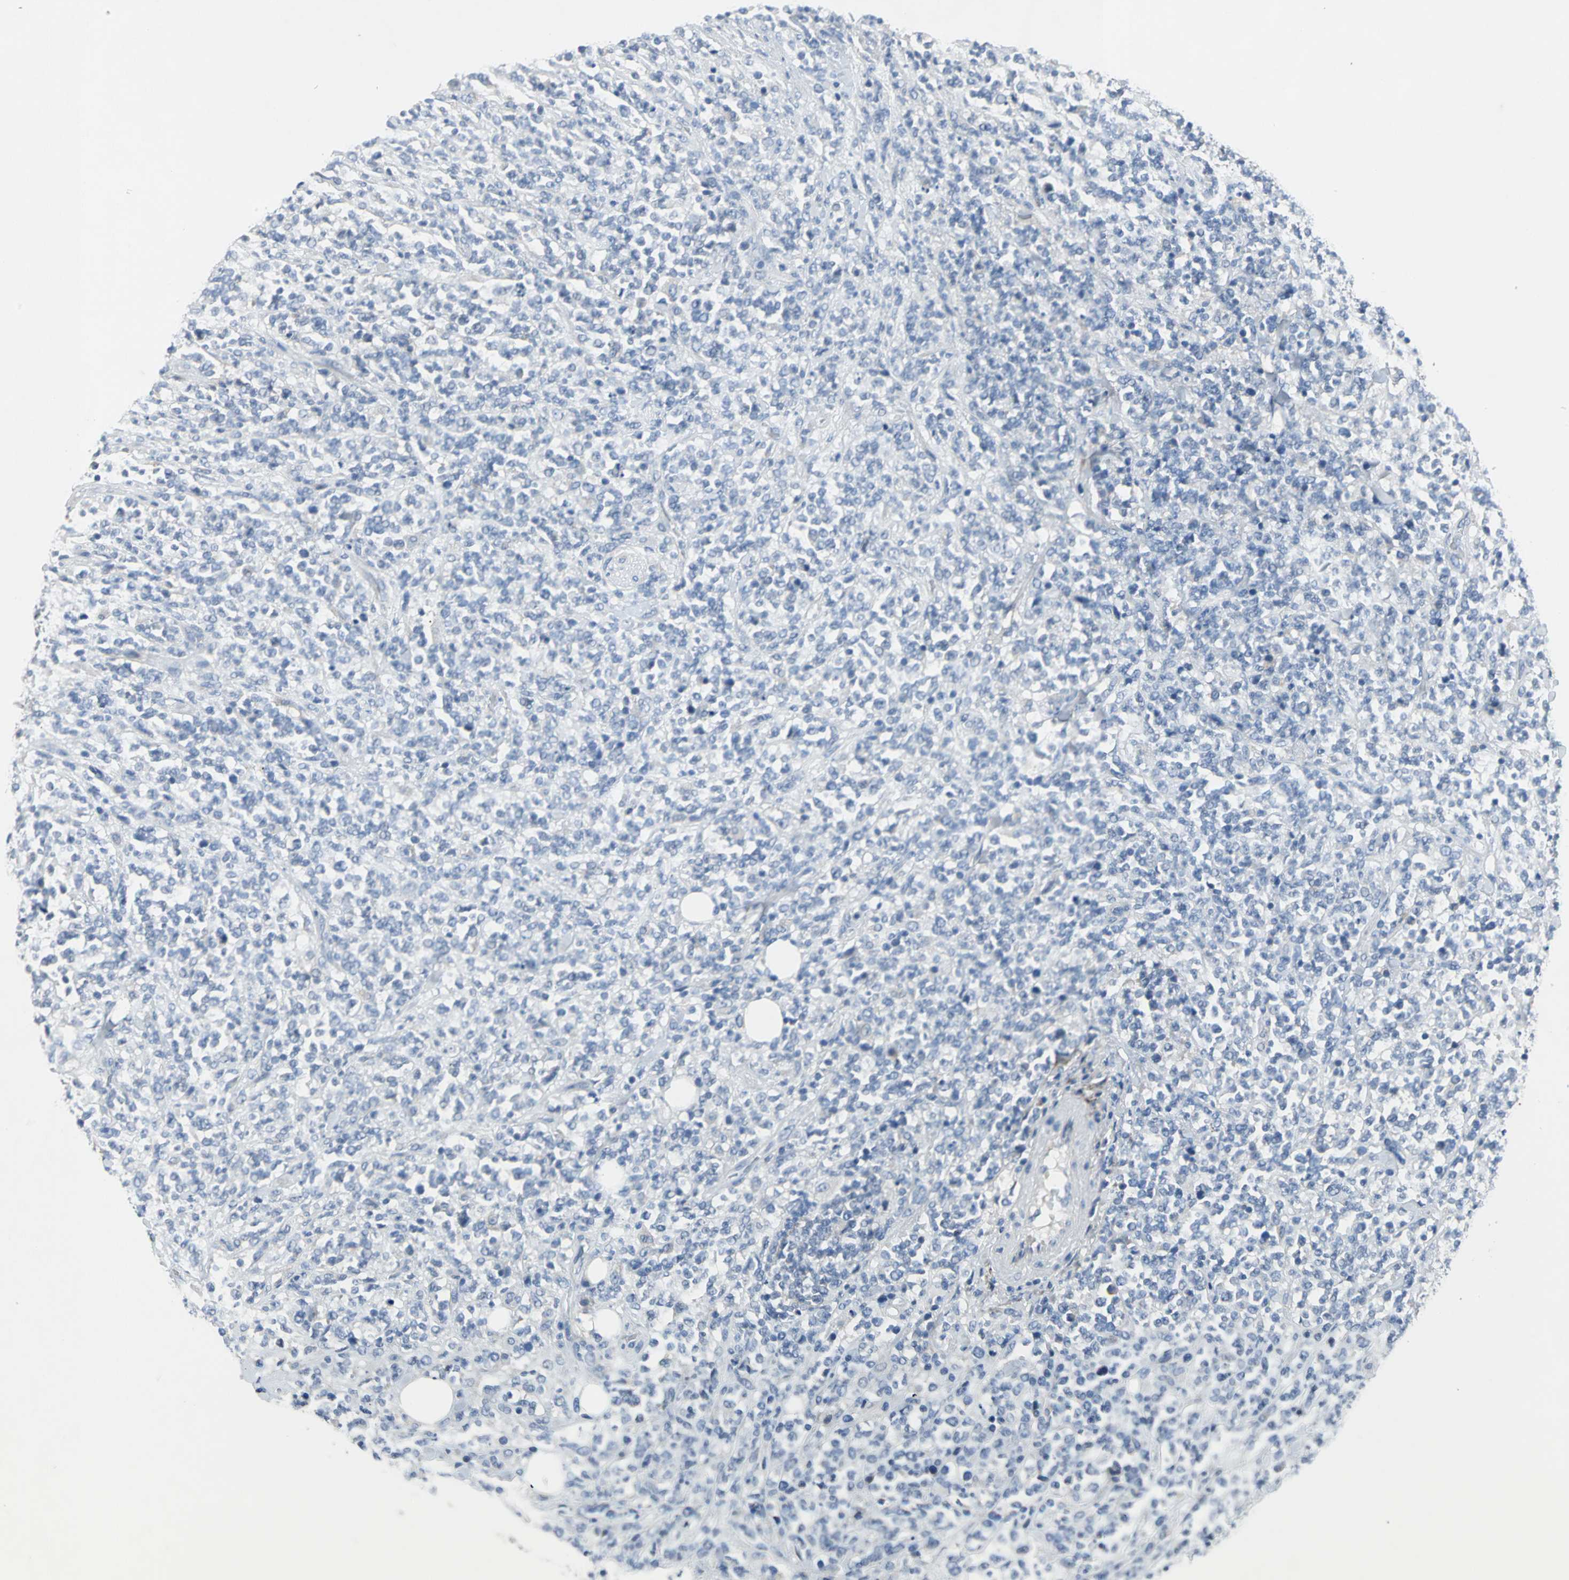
{"staining": {"intensity": "negative", "quantity": "none", "location": "none"}, "tissue": "lymphoma", "cell_type": "Tumor cells", "image_type": "cancer", "snomed": [{"axis": "morphology", "description": "Malignant lymphoma, non-Hodgkin's type, High grade"}, {"axis": "topography", "description": "Soft tissue"}], "caption": "A histopathology image of human lymphoma is negative for staining in tumor cells.", "gene": "EFNB3", "patient": {"sex": "male", "age": 18}}